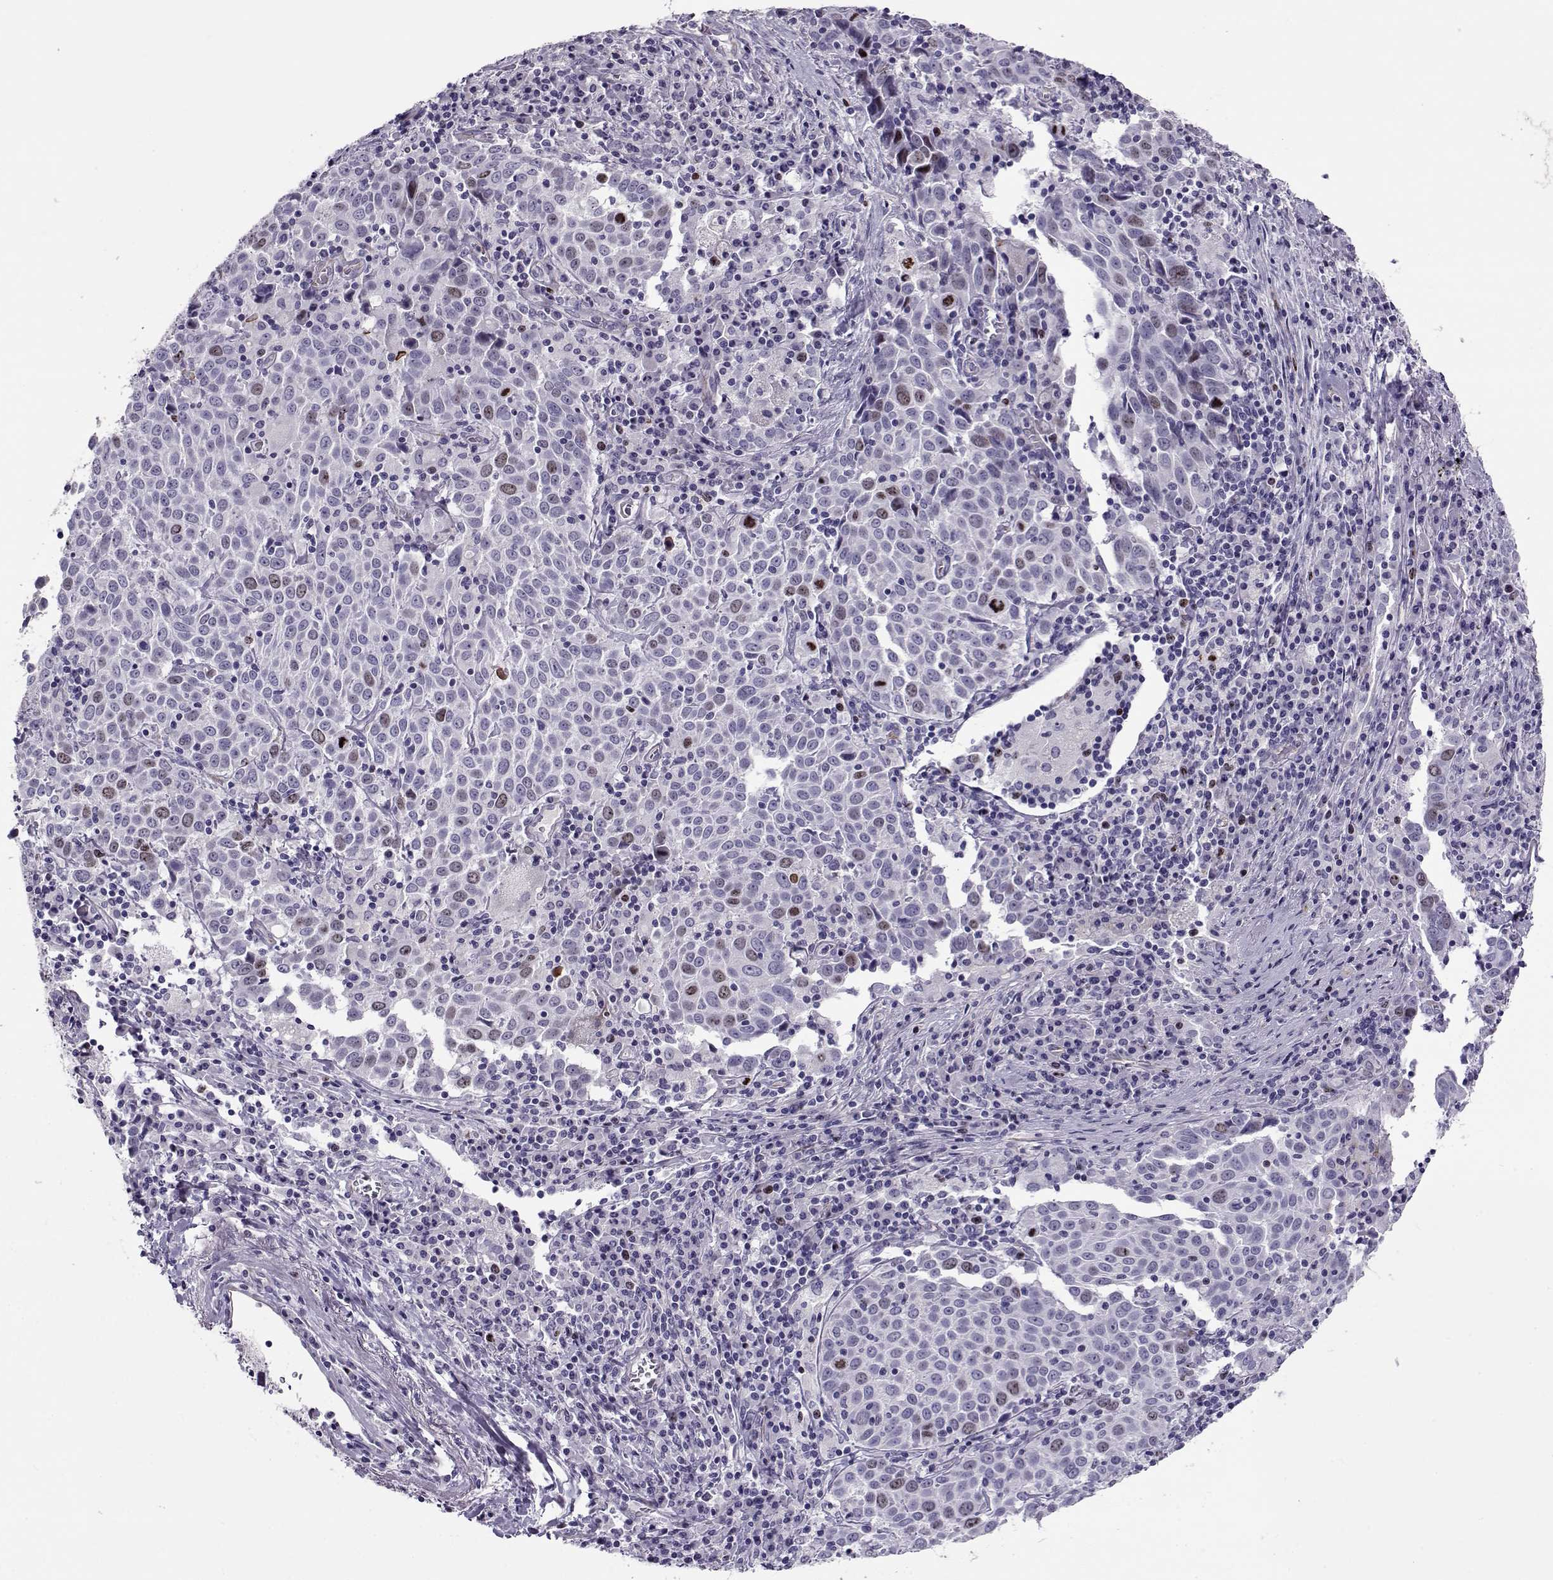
{"staining": {"intensity": "weak", "quantity": "<25%", "location": "nuclear"}, "tissue": "lung cancer", "cell_type": "Tumor cells", "image_type": "cancer", "snomed": [{"axis": "morphology", "description": "Squamous cell carcinoma, NOS"}, {"axis": "topography", "description": "Lung"}], "caption": "This is an immunohistochemistry histopathology image of lung squamous cell carcinoma. There is no expression in tumor cells.", "gene": "NPW", "patient": {"sex": "male", "age": 57}}